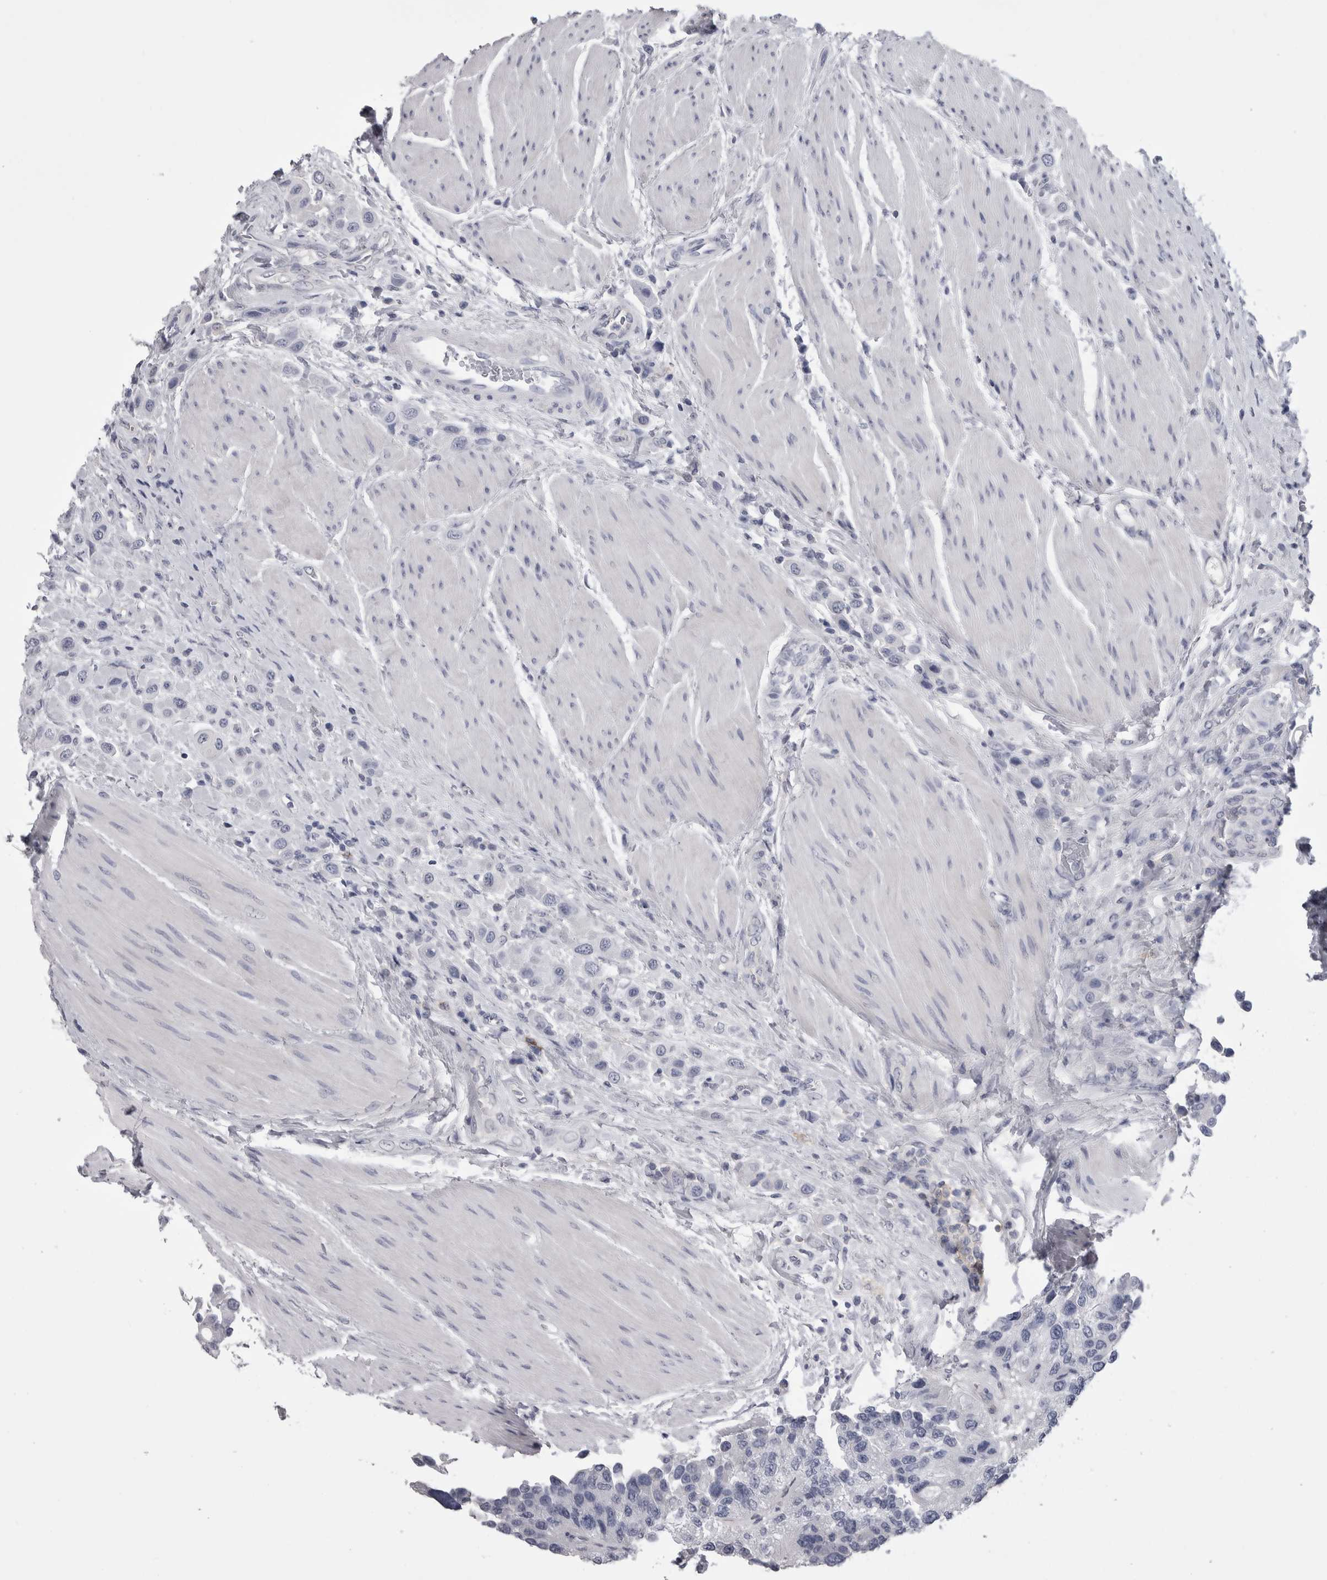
{"staining": {"intensity": "negative", "quantity": "none", "location": "none"}, "tissue": "urothelial cancer", "cell_type": "Tumor cells", "image_type": "cancer", "snomed": [{"axis": "morphology", "description": "Urothelial carcinoma, High grade"}, {"axis": "topography", "description": "Urinary bladder"}], "caption": "High-grade urothelial carcinoma was stained to show a protein in brown. There is no significant staining in tumor cells. The staining was performed using DAB (3,3'-diaminobenzidine) to visualize the protein expression in brown, while the nuclei were stained in blue with hematoxylin (Magnification: 20x).", "gene": "AFMID", "patient": {"sex": "male", "age": 50}}